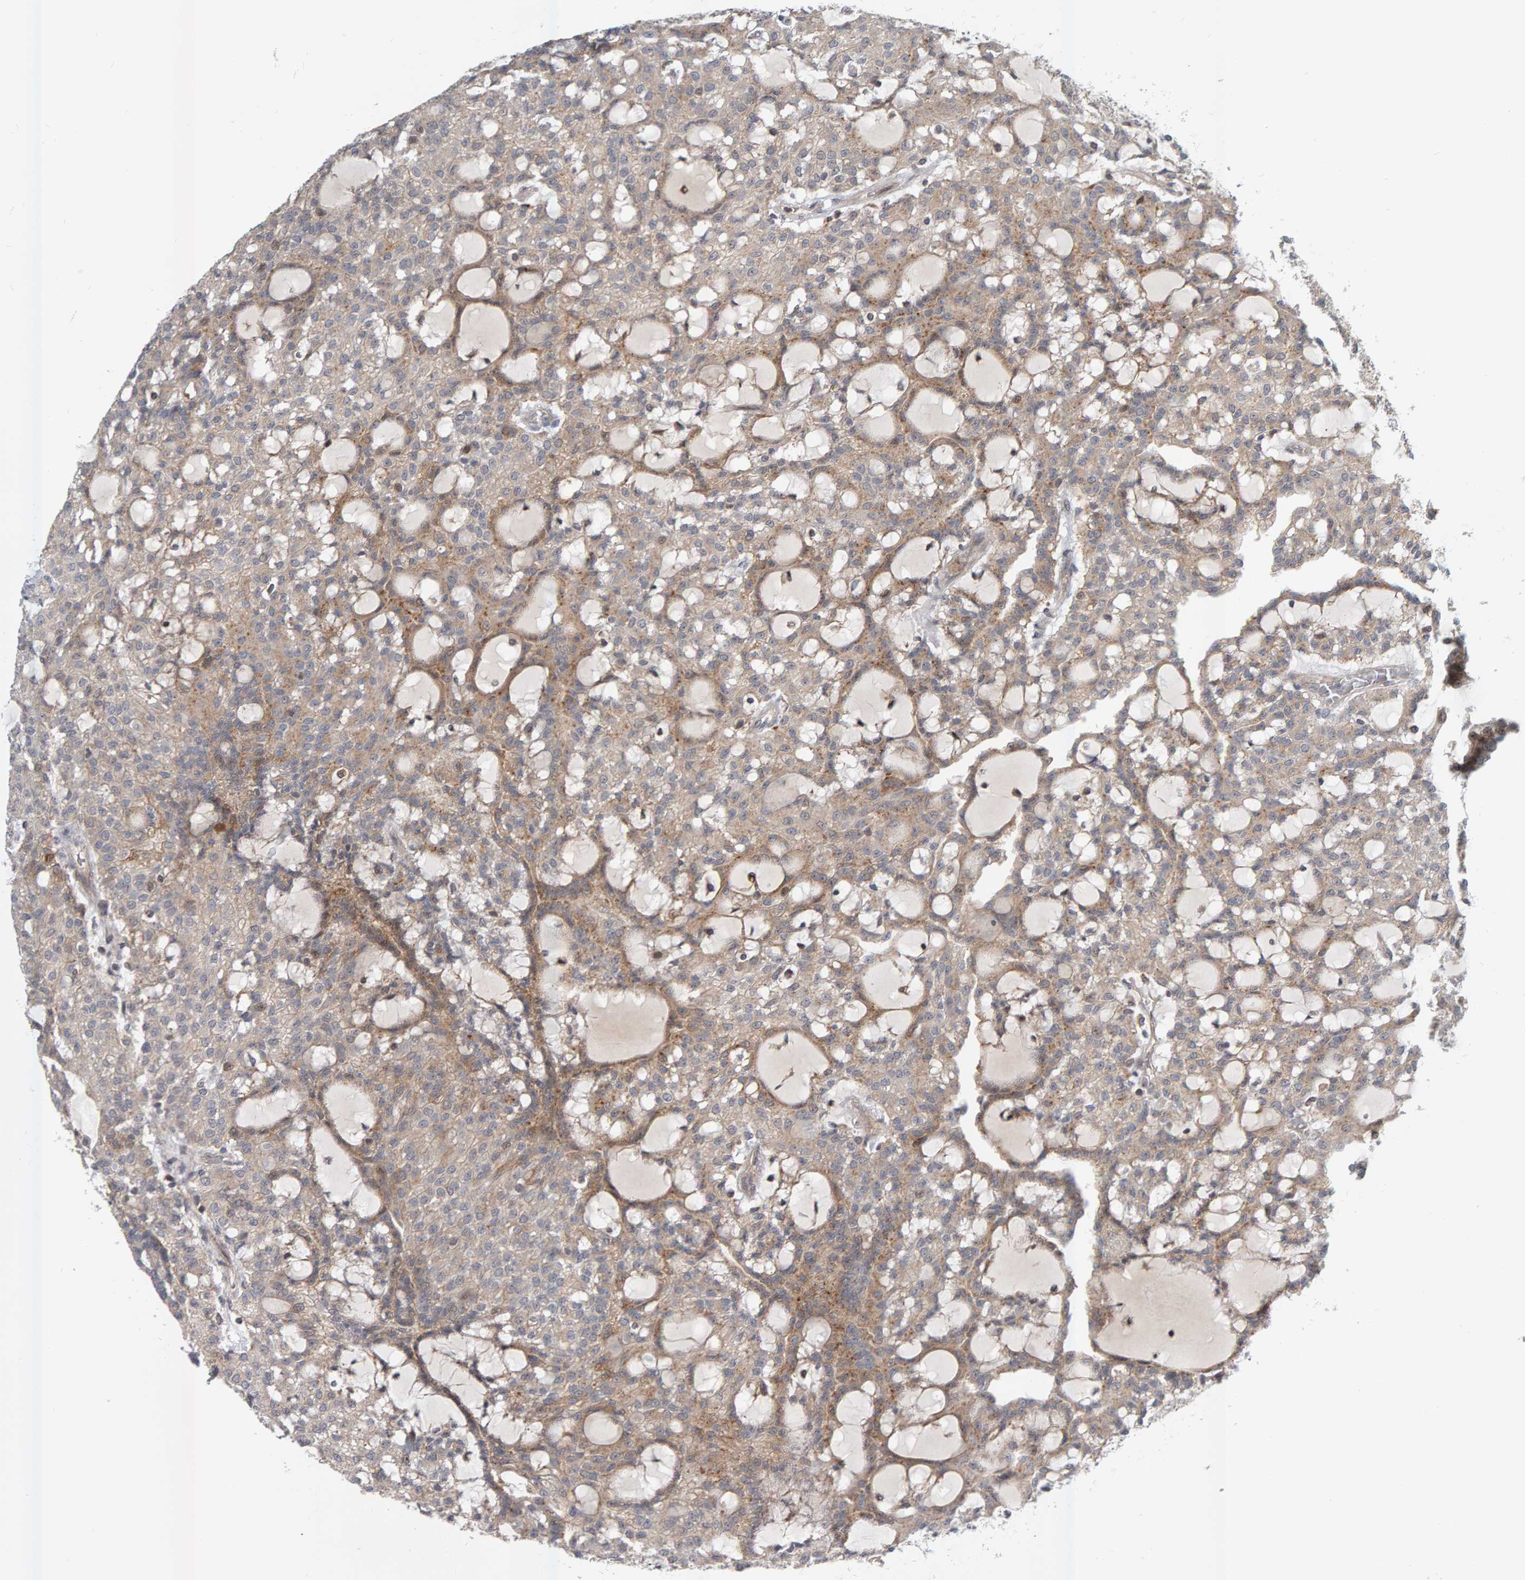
{"staining": {"intensity": "weak", "quantity": "25%-75%", "location": "cytoplasmic/membranous"}, "tissue": "renal cancer", "cell_type": "Tumor cells", "image_type": "cancer", "snomed": [{"axis": "morphology", "description": "Adenocarcinoma, NOS"}, {"axis": "topography", "description": "Kidney"}], "caption": "Immunohistochemical staining of human renal adenocarcinoma demonstrates low levels of weak cytoplasmic/membranous protein staining in about 25%-75% of tumor cells. (brown staining indicates protein expression, while blue staining denotes nuclei).", "gene": "ZNF160", "patient": {"sex": "male", "age": 63}}